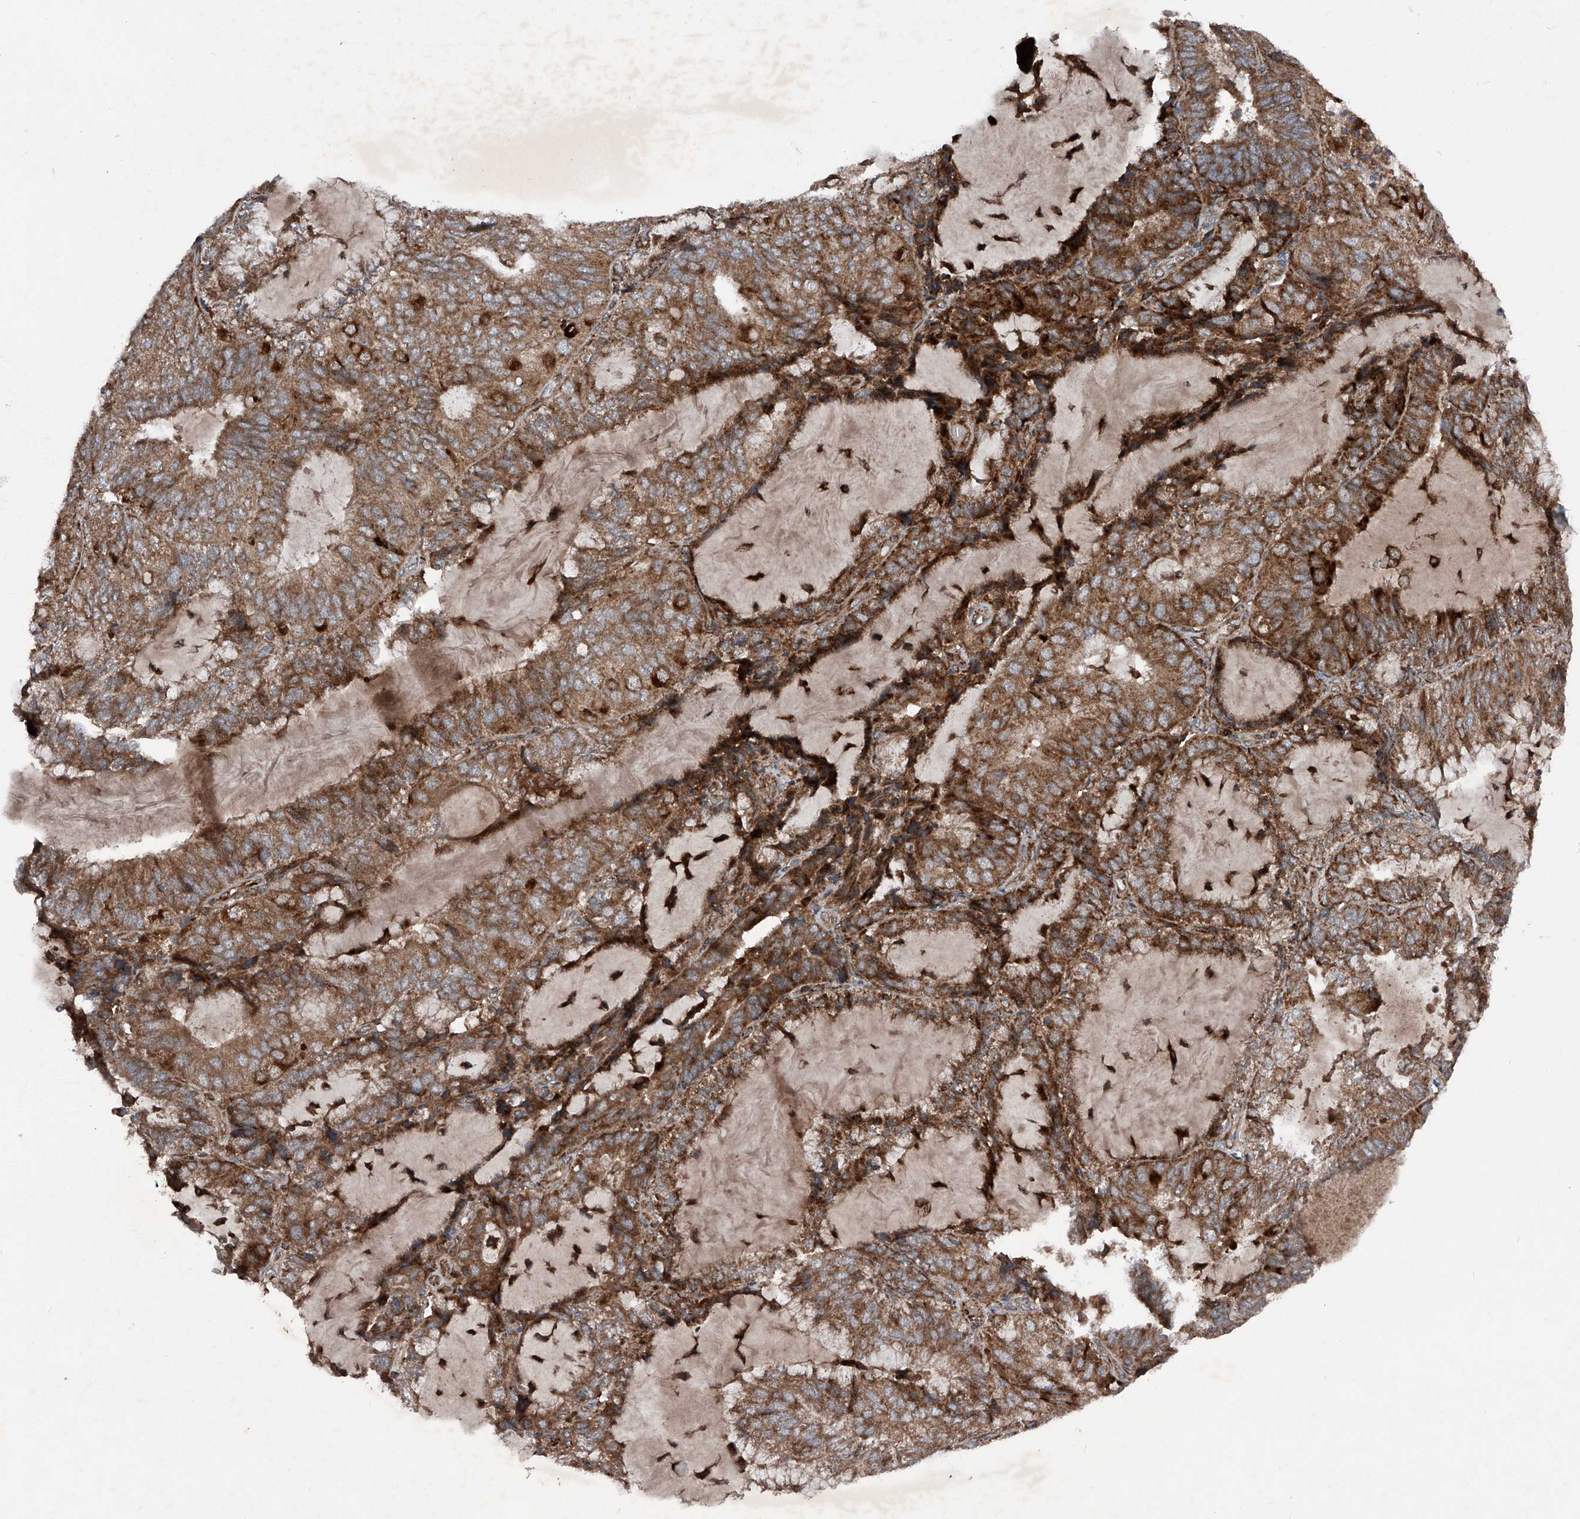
{"staining": {"intensity": "moderate", "quantity": ">75%", "location": "cytoplasmic/membranous"}, "tissue": "endometrial cancer", "cell_type": "Tumor cells", "image_type": "cancer", "snomed": [{"axis": "morphology", "description": "Adenocarcinoma, NOS"}, {"axis": "topography", "description": "Endometrium"}], "caption": "Immunohistochemical staining of human adenocarcinoma (endometrial) shows moderate cytoplasmic/membranous protein expression in about >75% of tumor cells. The protein is stained brown, and the nuclei are stained in blue (DAB IHC with brightfield microscopy, high magnification).", "gene": "DAD1", "patient": {"sex": "female", "age": 81}}